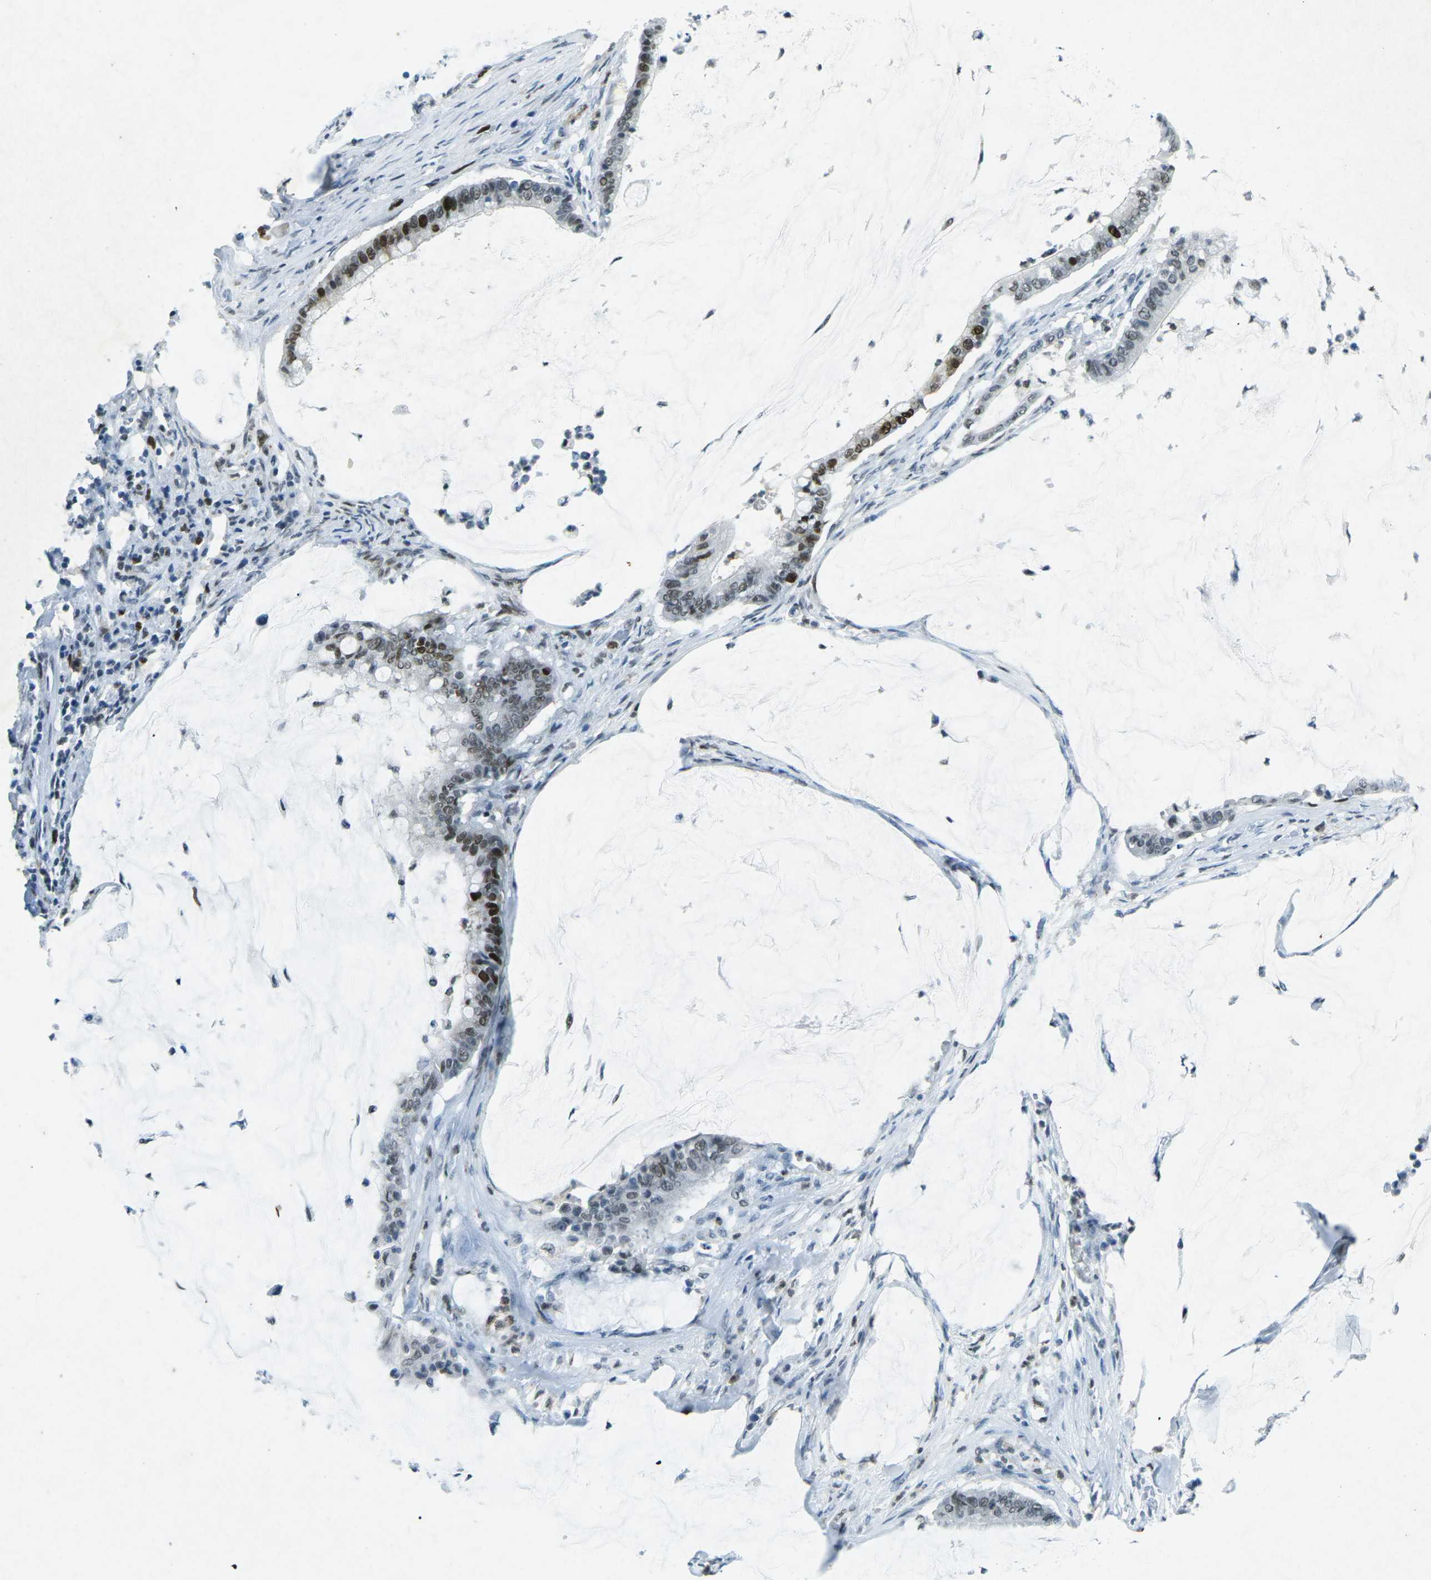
{"staining": {"intensity": "strong", "quantity": "25%-75%", "location": "nuclear"}, "tissue": "pancreatic cancer", "cell_type": "Tumor cells", "image_type": "cancer", "snomed": [{"axis": "morphology", "description": "Adenocarcinoma, NOS"}, {"axis": "topography", "description": "Pancreas"}], "caption": "Protein analysis of pancreatic adenocarcinoma tissue displays strong nuclear expression in about 25%-75% of tumor cells. (DAB = brown stain, brightfield microscopy at high magnification).", "gene": "RB1", "patient": {"sex": "male", "age": 41}}